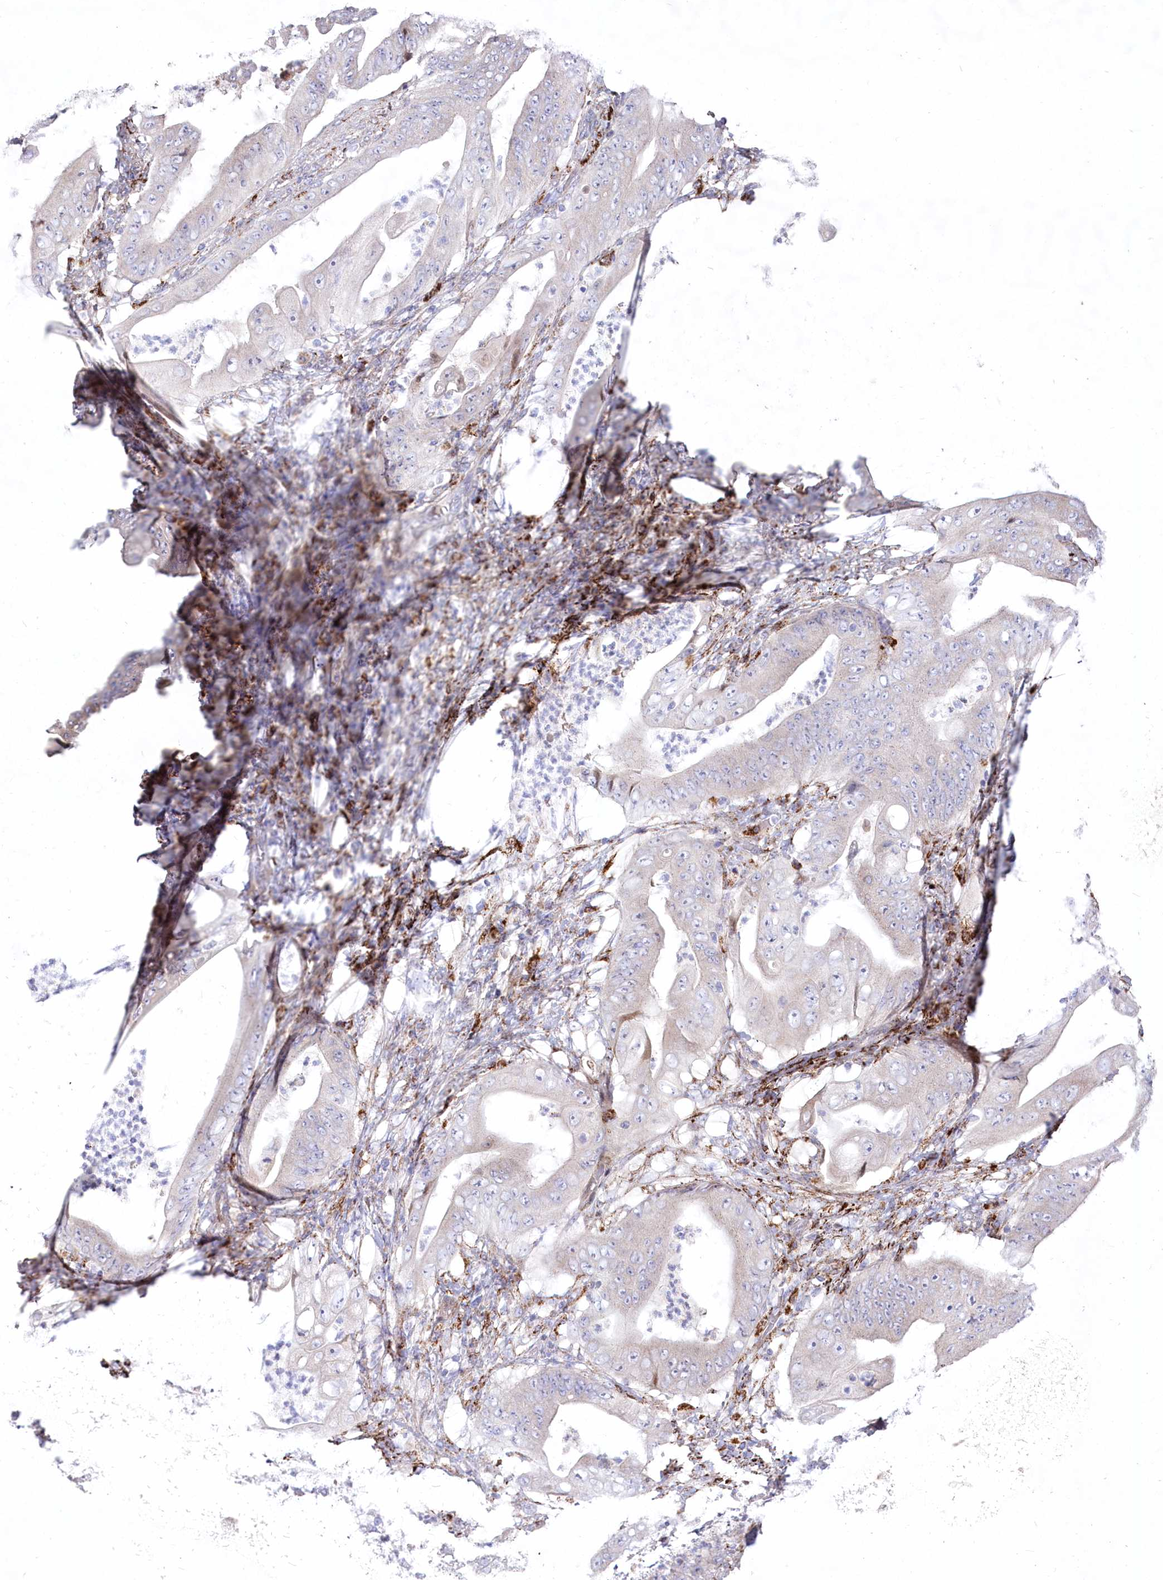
{"staining": {"intensity": "negative", "quantity": "none", "location": "none"}, "tissue": "stomach cancer", "cell_type": "Tumor cells", "image_type": "cancer", "snomed": [{"axis": "morphology", "description": "Adenocarcinoma, NOS"}, {"axis": "topography", "description": "Stomach"}], "caption": "The image demonstrates no staining of tumor cells in stomach adenocarcinoma.", "gene": "CEP164", "patient": {"sex": "female", "age": 73}}